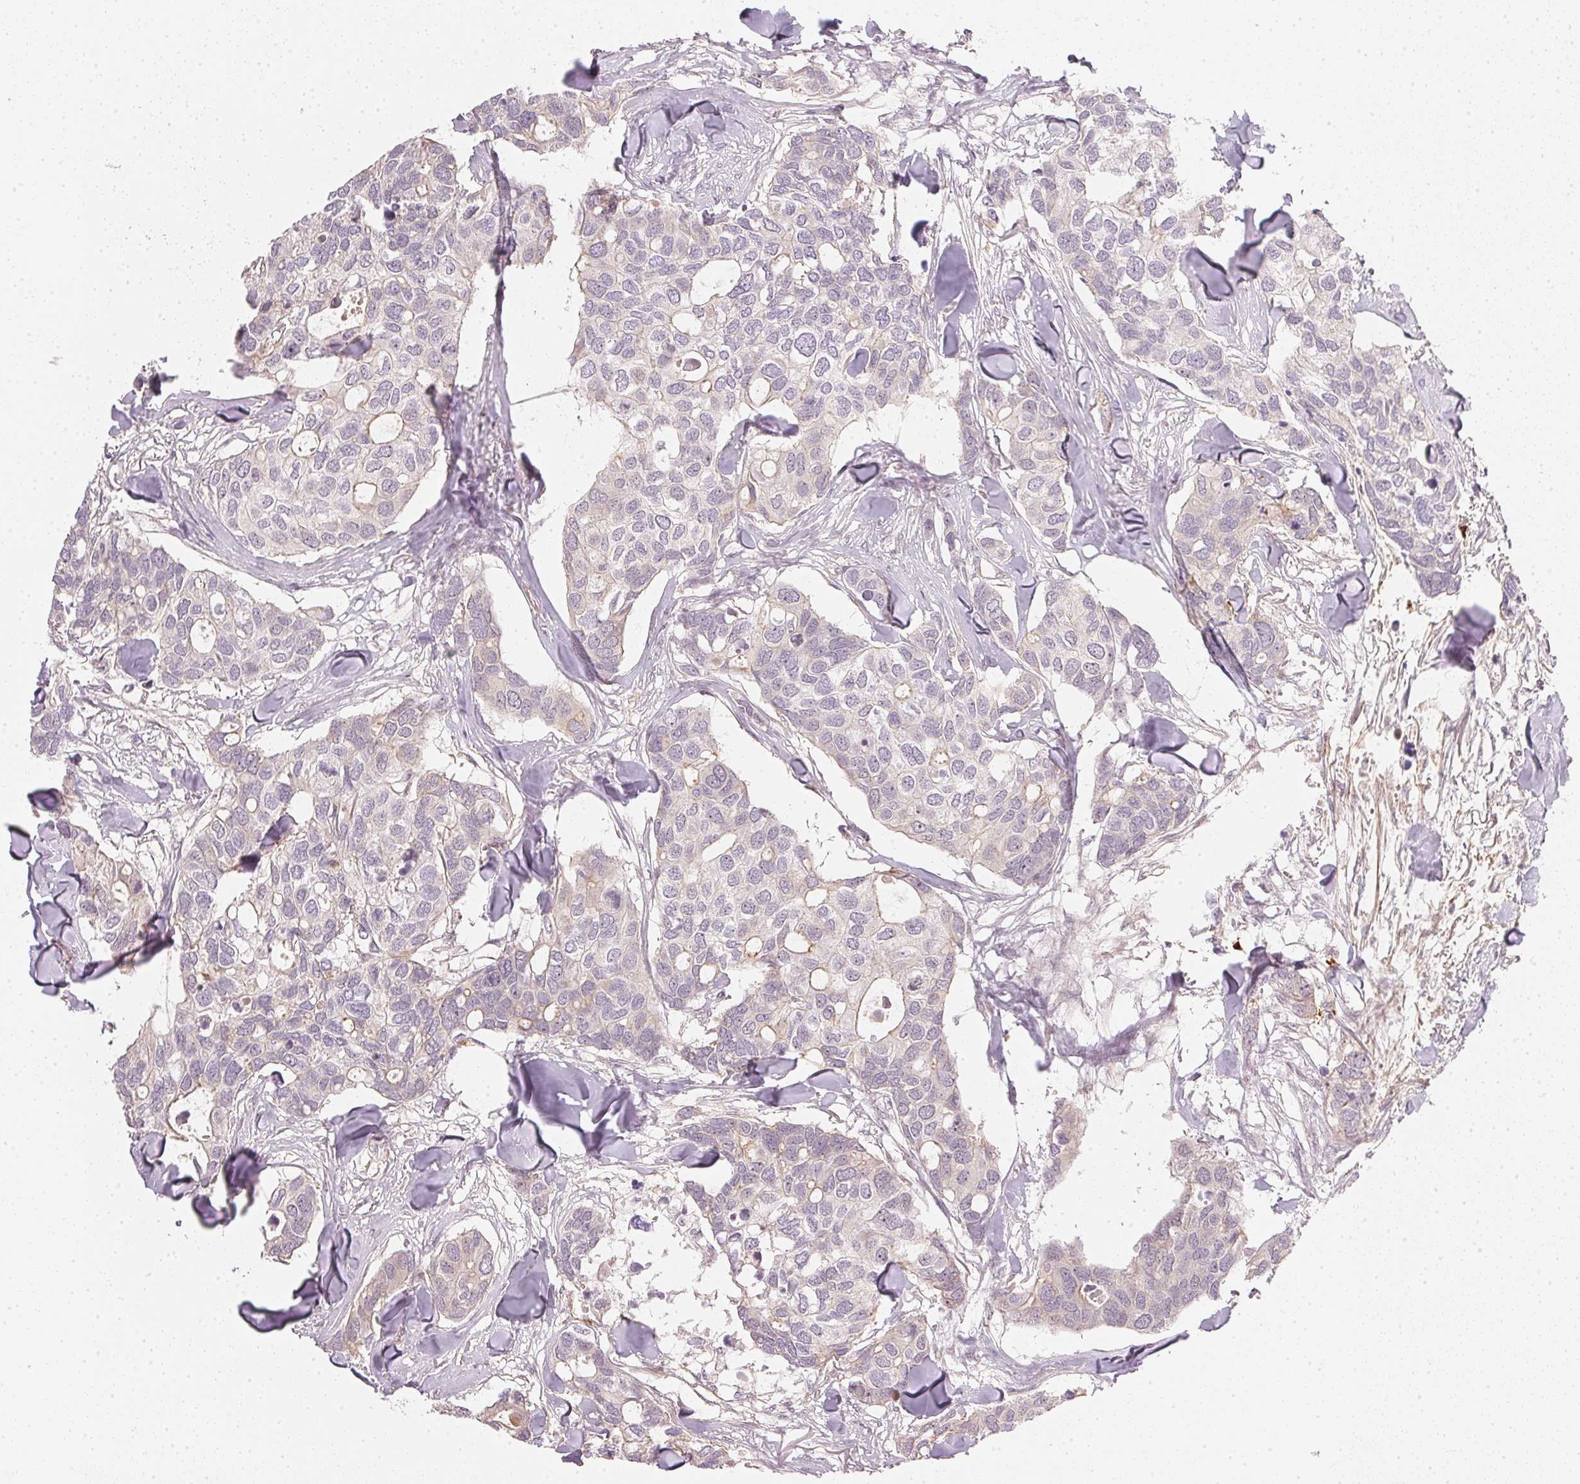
{"staining": {"intensity": "negative", "quantity": "none", "location": "none"}, "tissue": "breast cancer", "cell_type": "Tumor cells", "image_type": "cancer", "snomed": [{"axis": "morphology", "description": "Duct carcinoma"}, {"axis": "topography", "description": "Breast"}], "caption": "The micrograph reveals no staining of tumor cells in breast cancer (invasive ductal carcinoma).", "gene": "WDR54", "patient": {"sex": "female", "age": 83}}